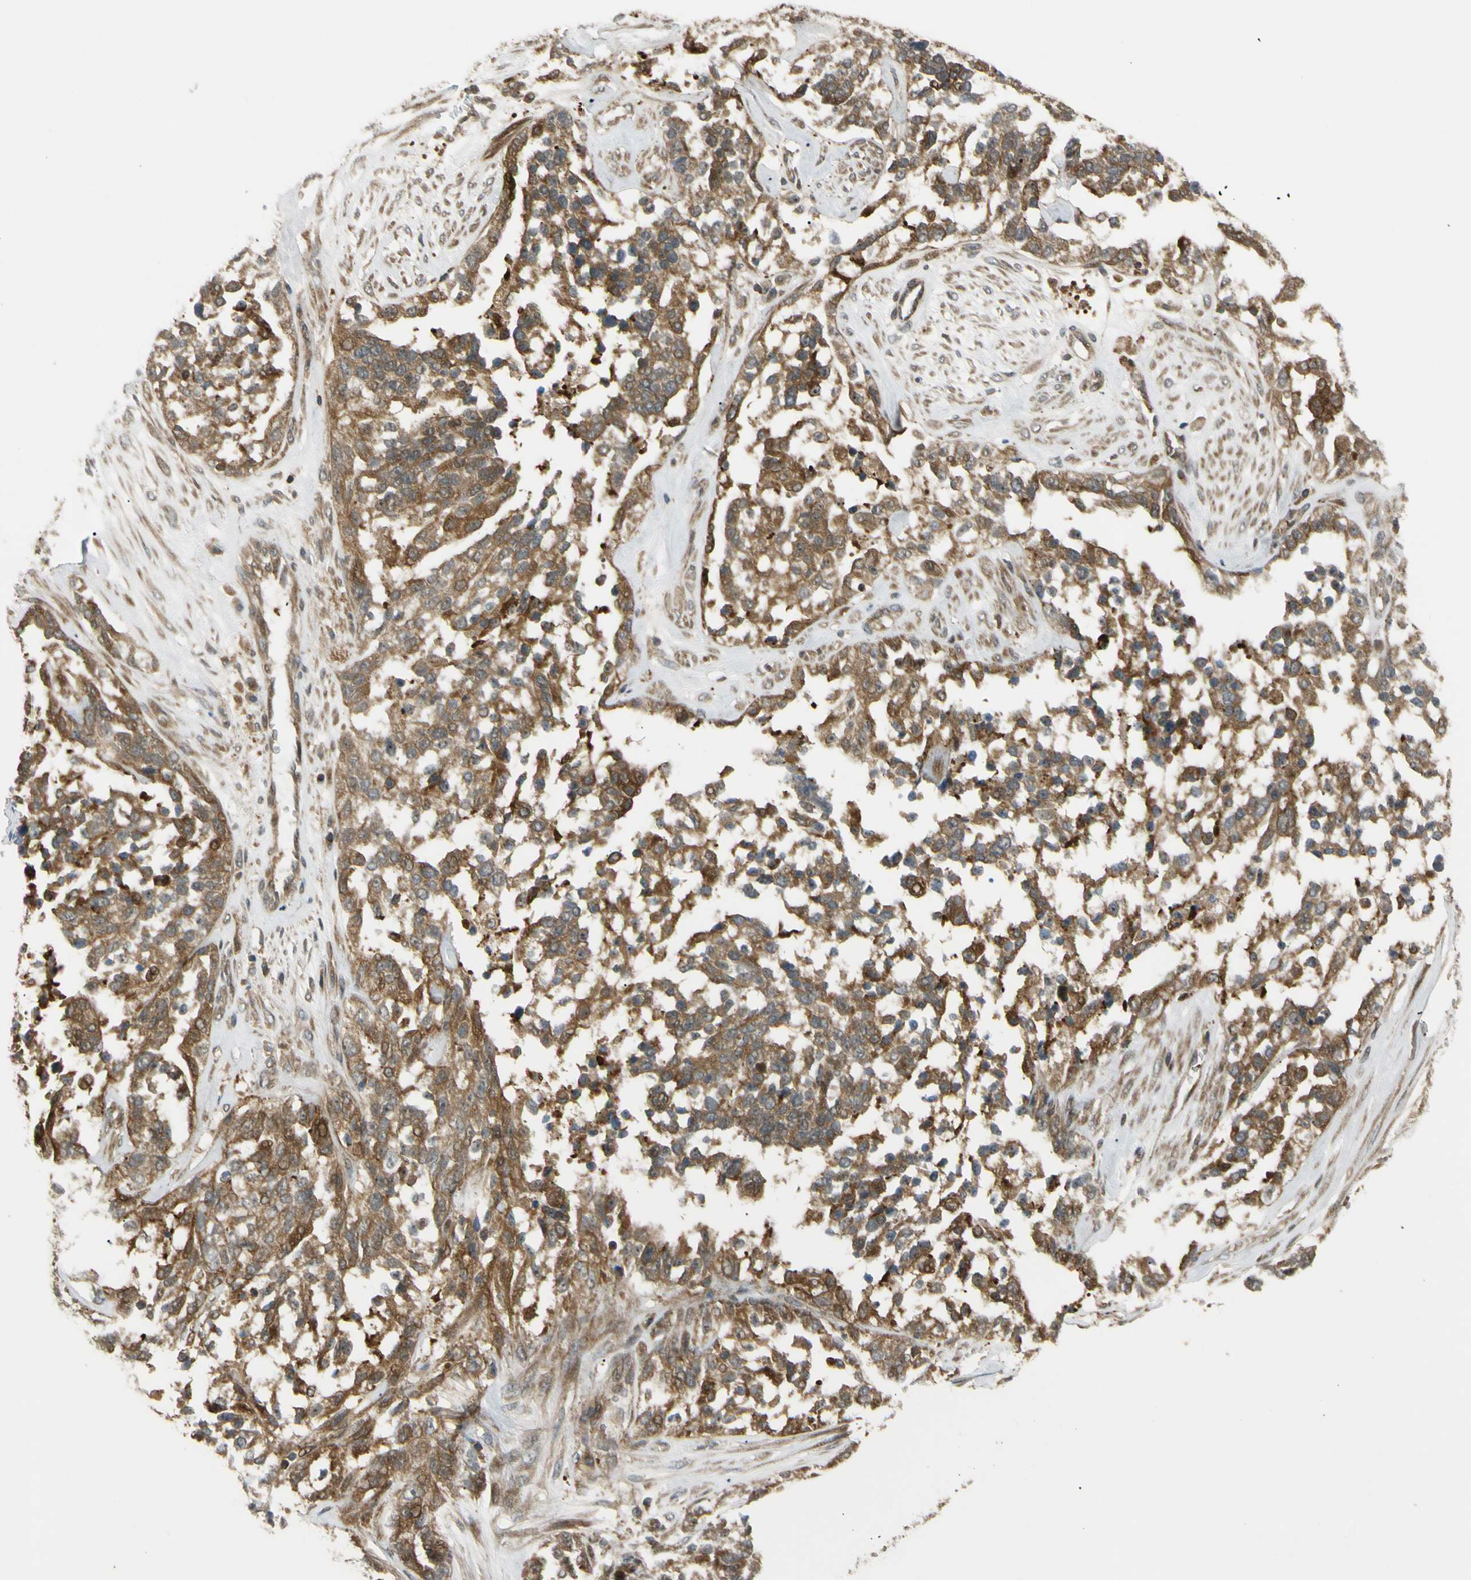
{"staining": {"intensity": "moderate", "quantity": ">75%", "location": "cytoplasmic/membranous"}, "tissue": "ovarian cancer", "cell_type": "Tumor cells", "image_type": "cancer", "snomed": [{"axis": "morphology", "description": "Cystadenocarcinoma, serous, NOS"}, {"axis": "topography", "description": "Ovary"}], "caption": "Immunohistochemical staining of serous cystadenocarcinoma (ovarian) reveals moderate cytoplasmic/membranous protein staining in approximately >75% of tumor cells.", "gene": "FLII", "patient": {"sex": "female", "age": 44}}